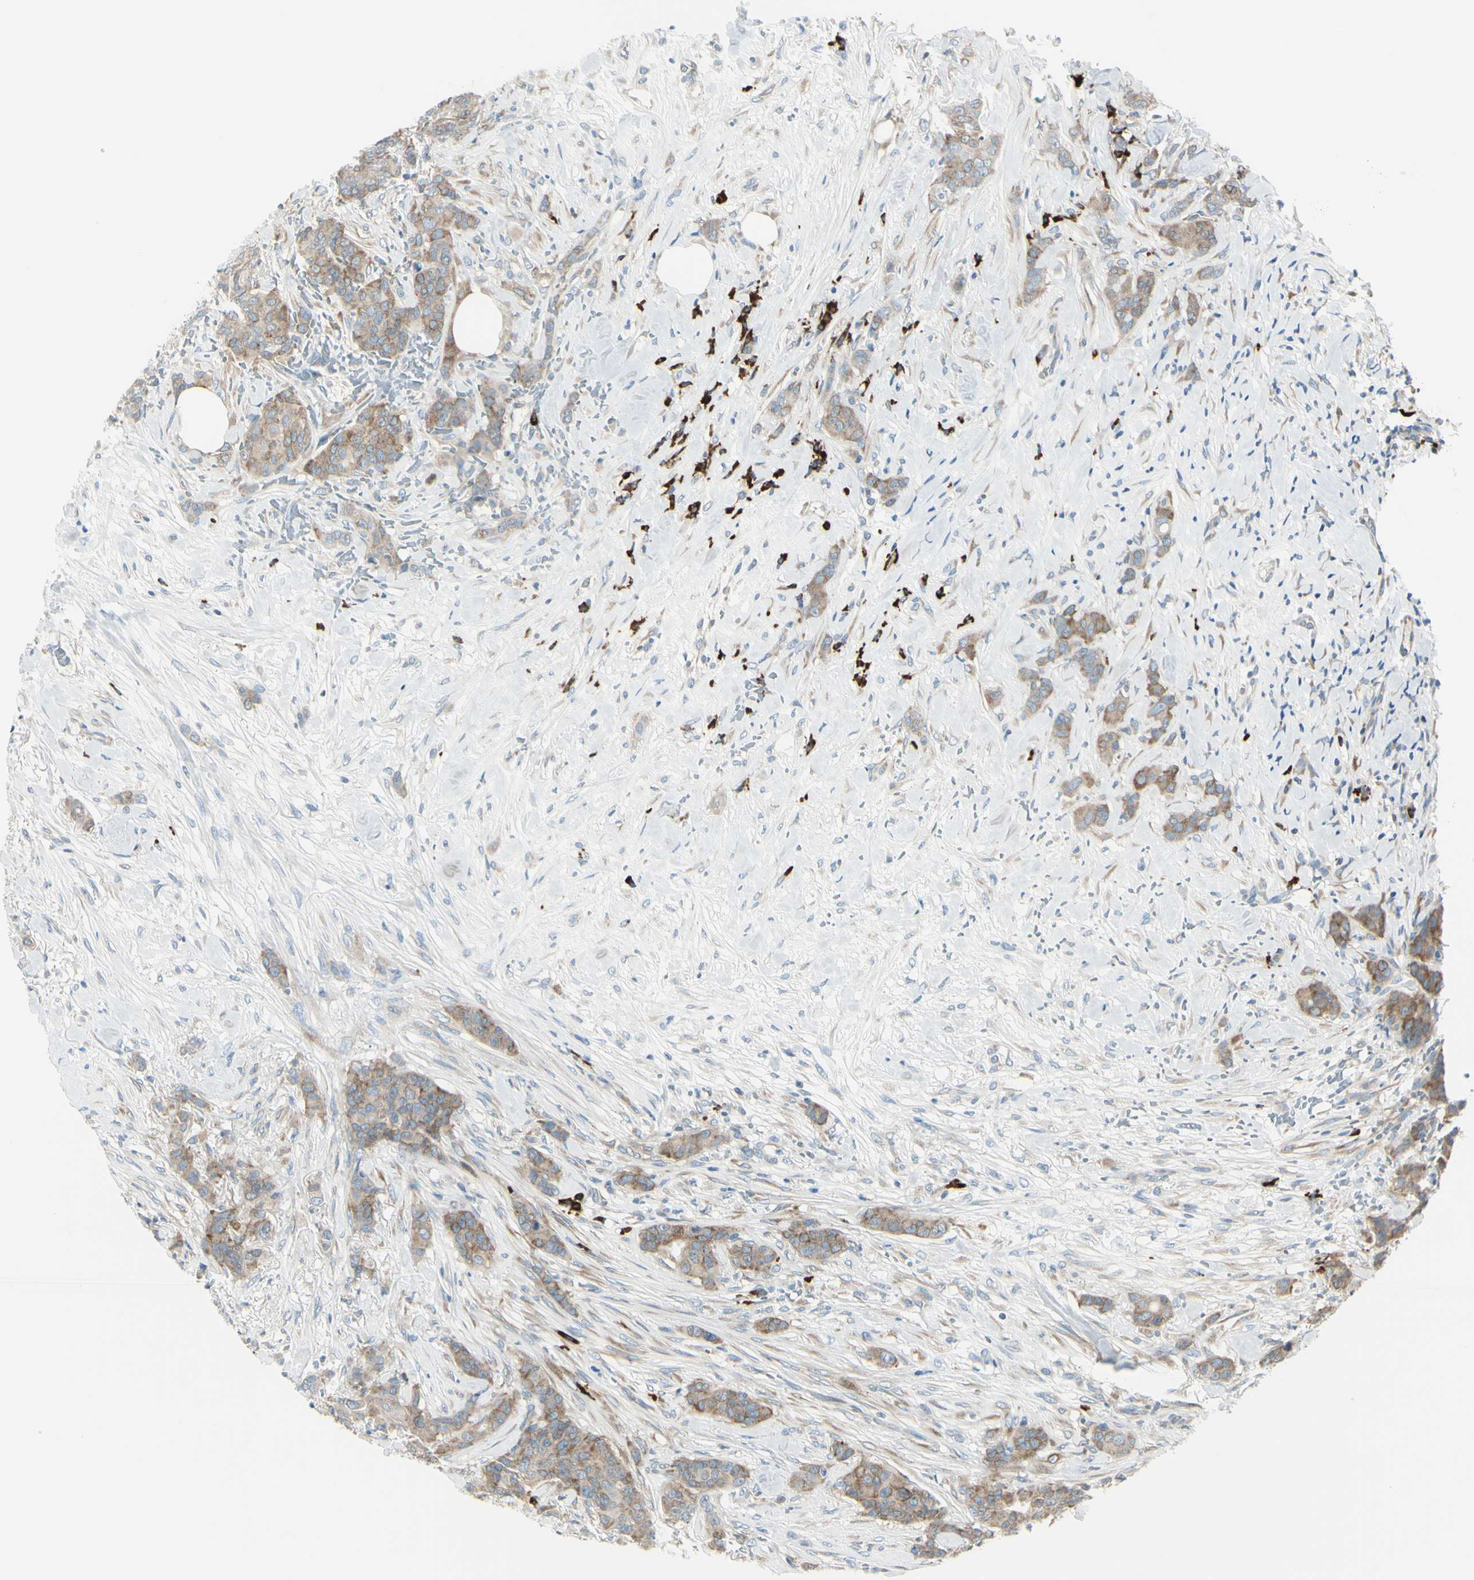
{"staining": {"intensity": "moderate", "quantity": ">75%", "location": "cytoplasmic/membranous"}, "tissue": "breast cancer", "cell_type": "Tumor cells", "image_type": "cancer", "snomed": [{"axis": "morphology", "description": "Duct carcinoma"}, {"axis": "topography", "description": "Breast"}], "caption": "IHC micrograph of neoplastic tissue: human breast cancer stained using IHC displays medium levels of moderate protein expression localized specifically in the cytoplasmic/membranous of tumor cells, appearing as a cytoplasmic/membranous brown color.", "gene": "SELENOS", "patient": {"sex": "female", "age": 40}}